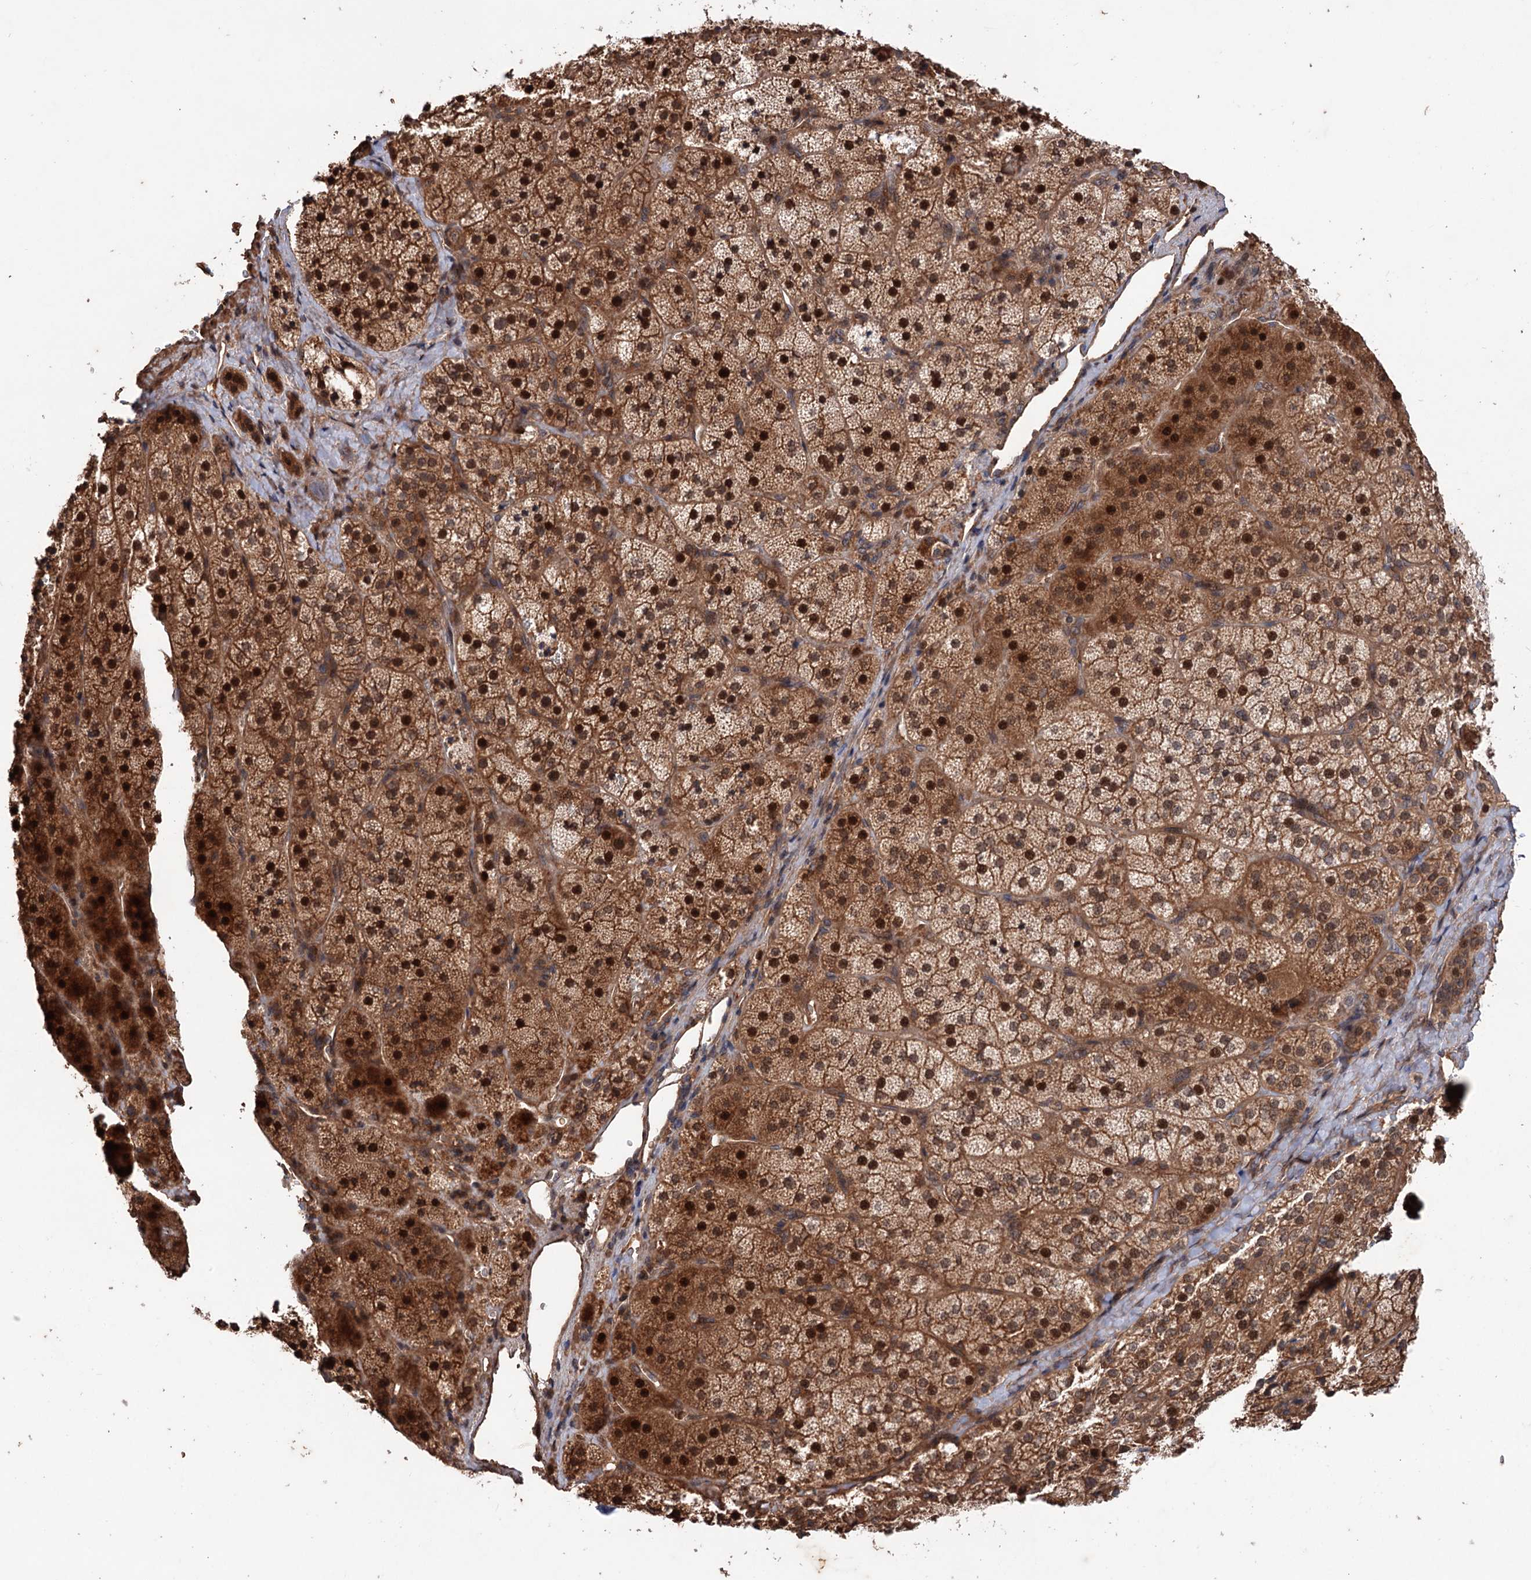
{"staining": {"intensity": "strong", "quantity": ">75%", "location": "cytoplasmic/membranous,nuclear"}, "tissue": "adrenal gland", "cell_type": "Glandular cells", "image_type": "normal", "snomed": [{"axis": "morphology", "description": "Normal tissue, NOS"}, {"axis": "topography", "description": "Adrenal gland"}], "caption": "The image exhibits immunohistochemical staining of unremarkable adrenal gland. There is strong cytoplasmic/membranous,nuclear positivity is seen in approximately >75% of glandular cells.", "gene": "ADK", "patient": {"sex": "female", "age": 44}}